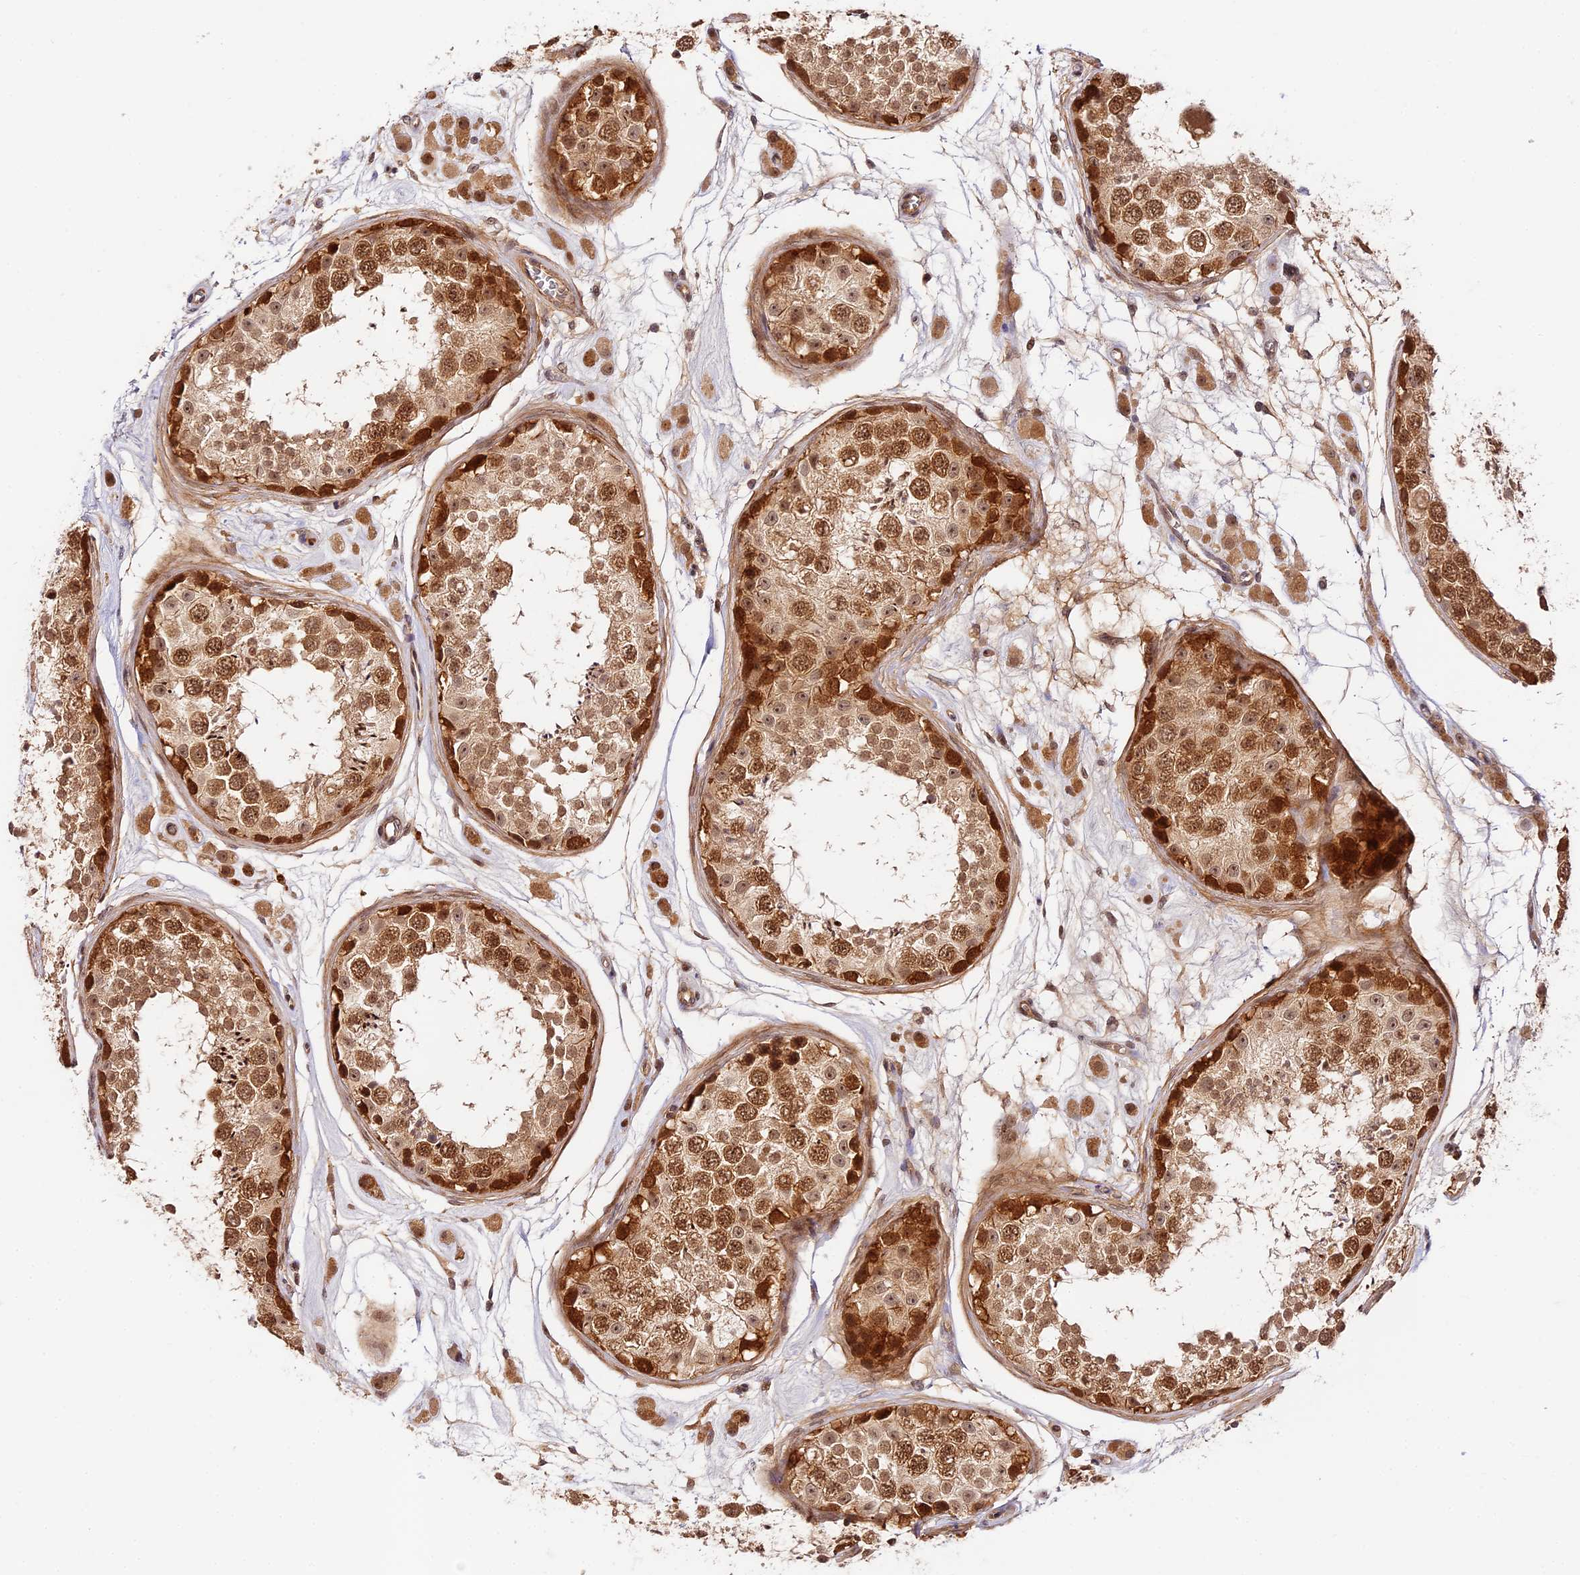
{"staining": {"intensity": "moderate", "quantity": ">75%", "location": "cytoplasmic/membranous,nuclear"}, "tissue": "testis", "cell_type": "Cells in seminiferous ducts", "image_type": "normal", "snomed": [{"axis": "morphology", "description": "Normal tissue, NOS"}, {"axis": "topography", "description": "Testis"}], "caption": "Moderate cytoplasmic/membranous,nuclear protein positivity is present in about >75% of cells in seminiferous ducts in testis.", "gene": "IMPACT", "patient": {"sex": "male", "age": 25}}